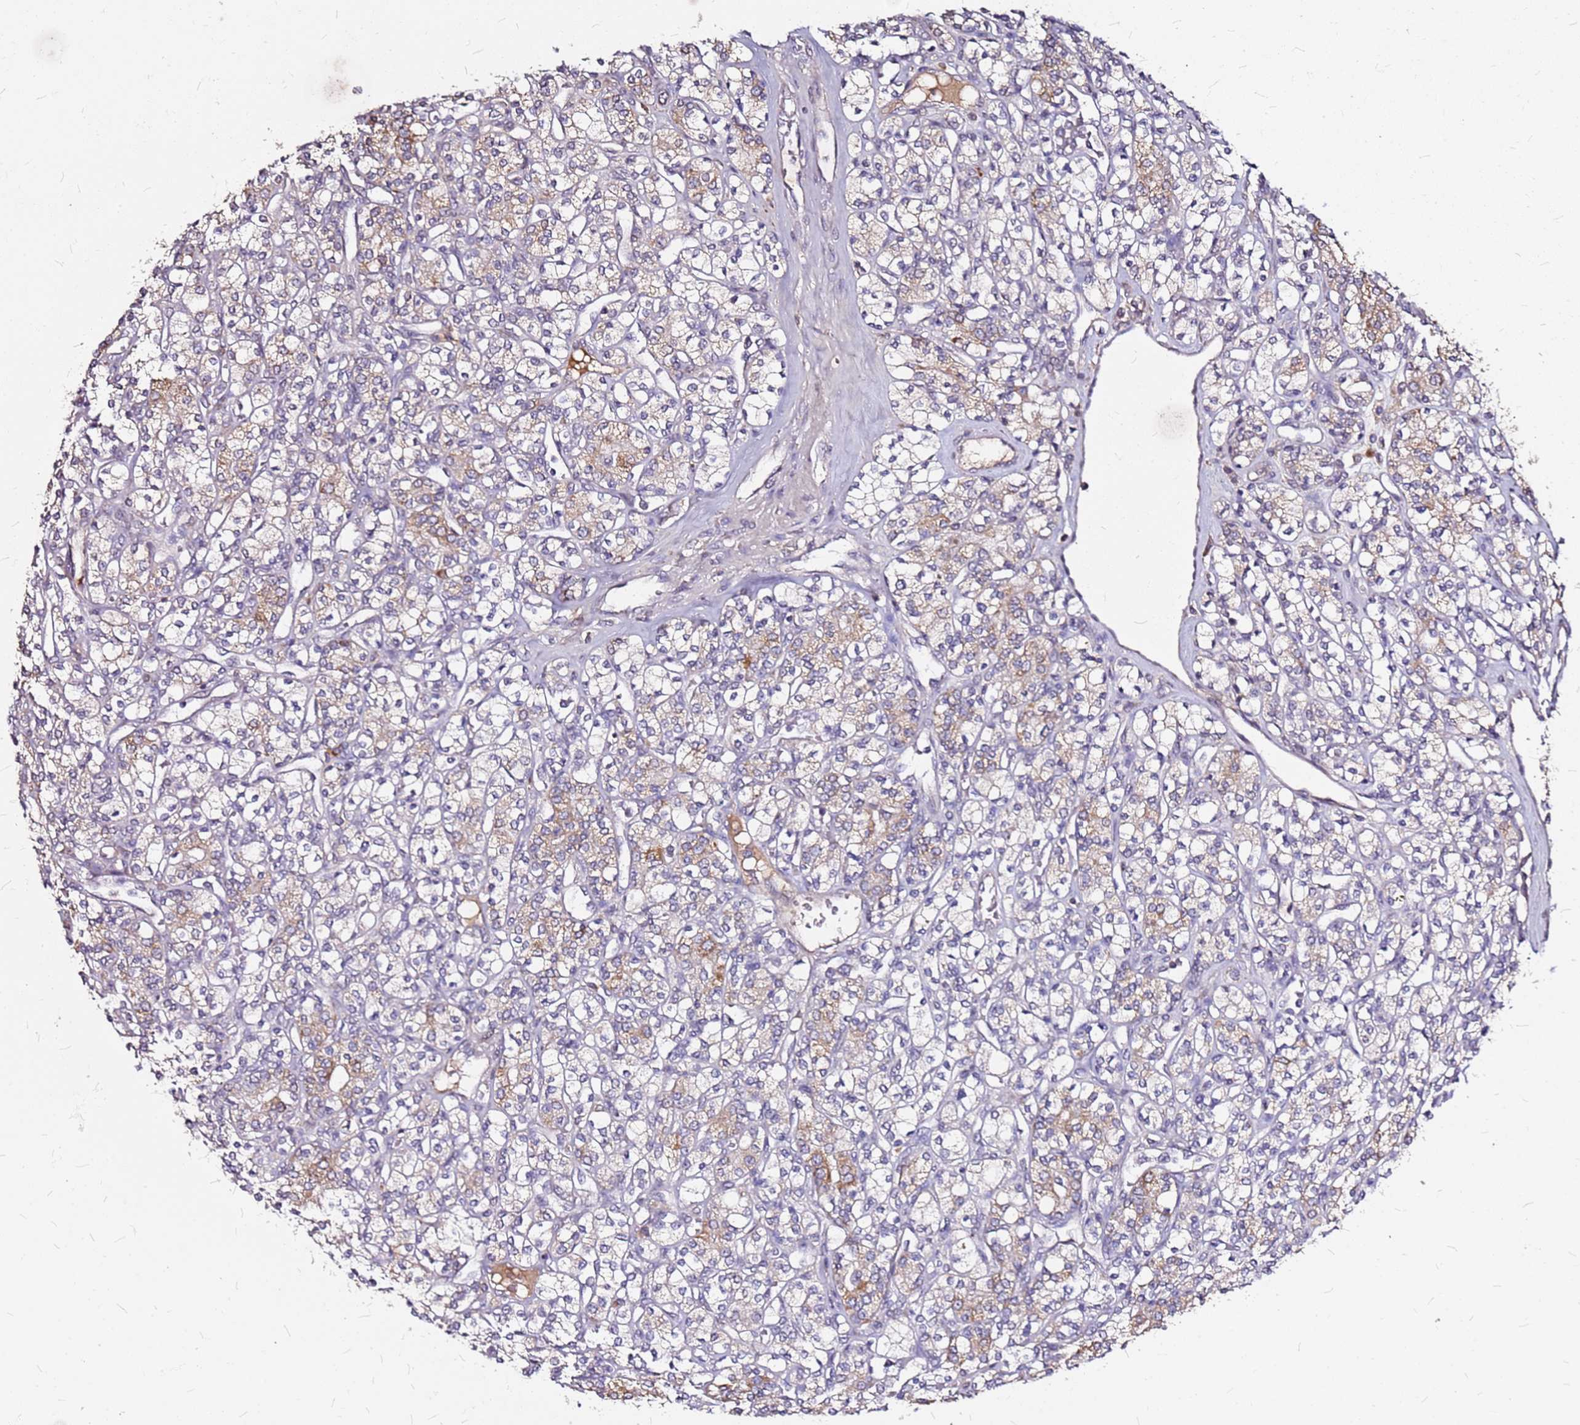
{"staining": {"intensity": "moderate", "quantity": "25%-75%", "location": "cytoplasmic/membranous"}, "tissue": "renal cancer", "cell_type": "Tumor cells", "image_type": "cancer", "snomed": [{"axis": "morphology", "description": "Adenocarcinoma, NOS"}, {"axis": "topography", "description": "Kidney"}], "caption": "This is an image of immunohistochemistry (IHC) staining of renal adenocarcinoma, which shows moderate staining in the cytoplasmic/membranous of tumor cells.", "gene": "DCDC2C", "patient": {"sex": "male", "age": 77}}